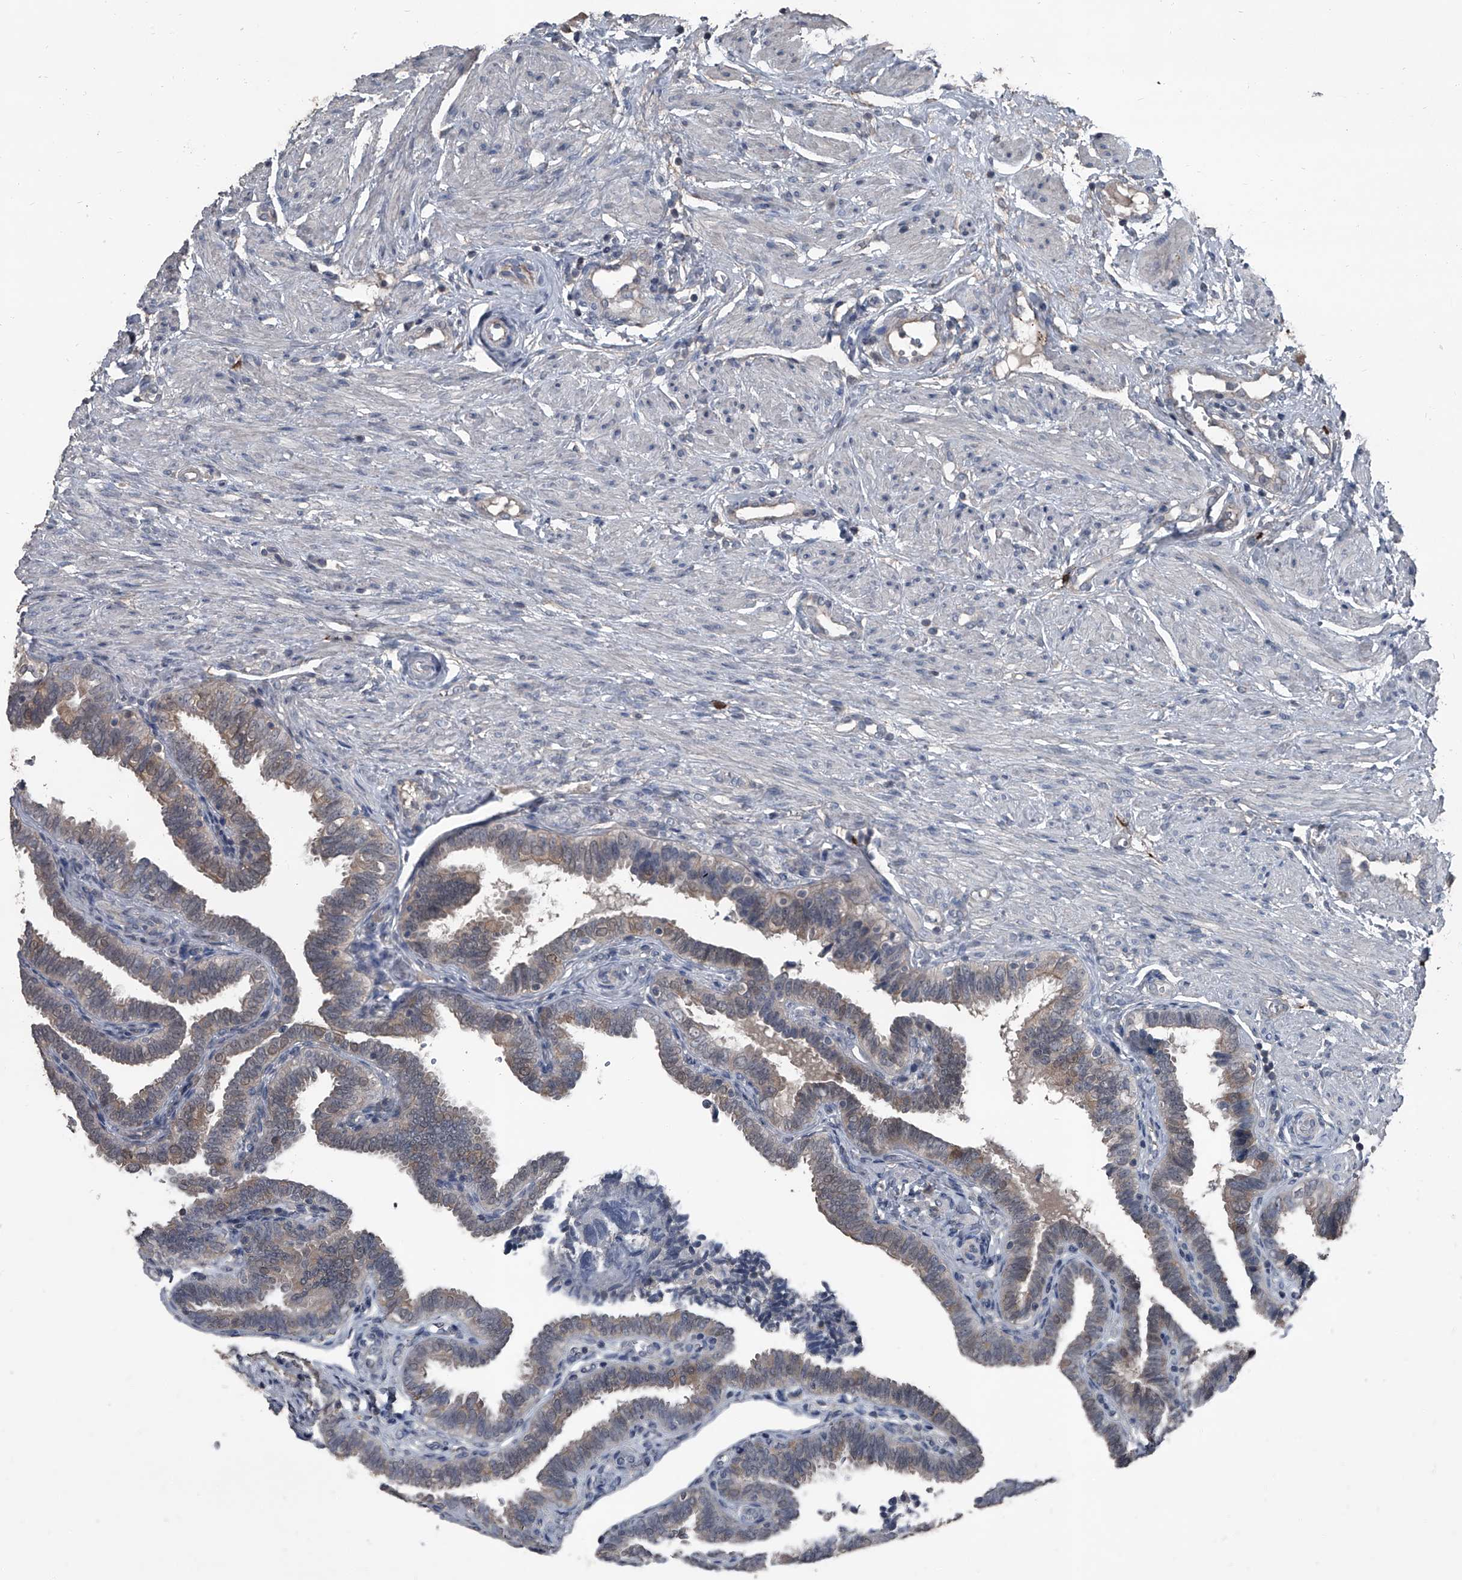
{"staining": {"intensity": "weak", "quantity": "25%-75%", "location": "cytoplasmic/membranous,nuclear"}, "tissue": "fallopian tube", "cell_type": "Glandular cells", "image_type": "normal", "snomed": [{"axis": "morphology", "description": "Normal tissue, NOS"}, {"axis": "topography", "description": "Fallopian tube"}], "caption": "A brown stain highlights weak cytoplasmic/membranous,nuclear staining of a protein in glandular cells of unremarkable human fallopian tube.", "gene": "OARD1", "patient": {"sex": "female", "age": 39}}